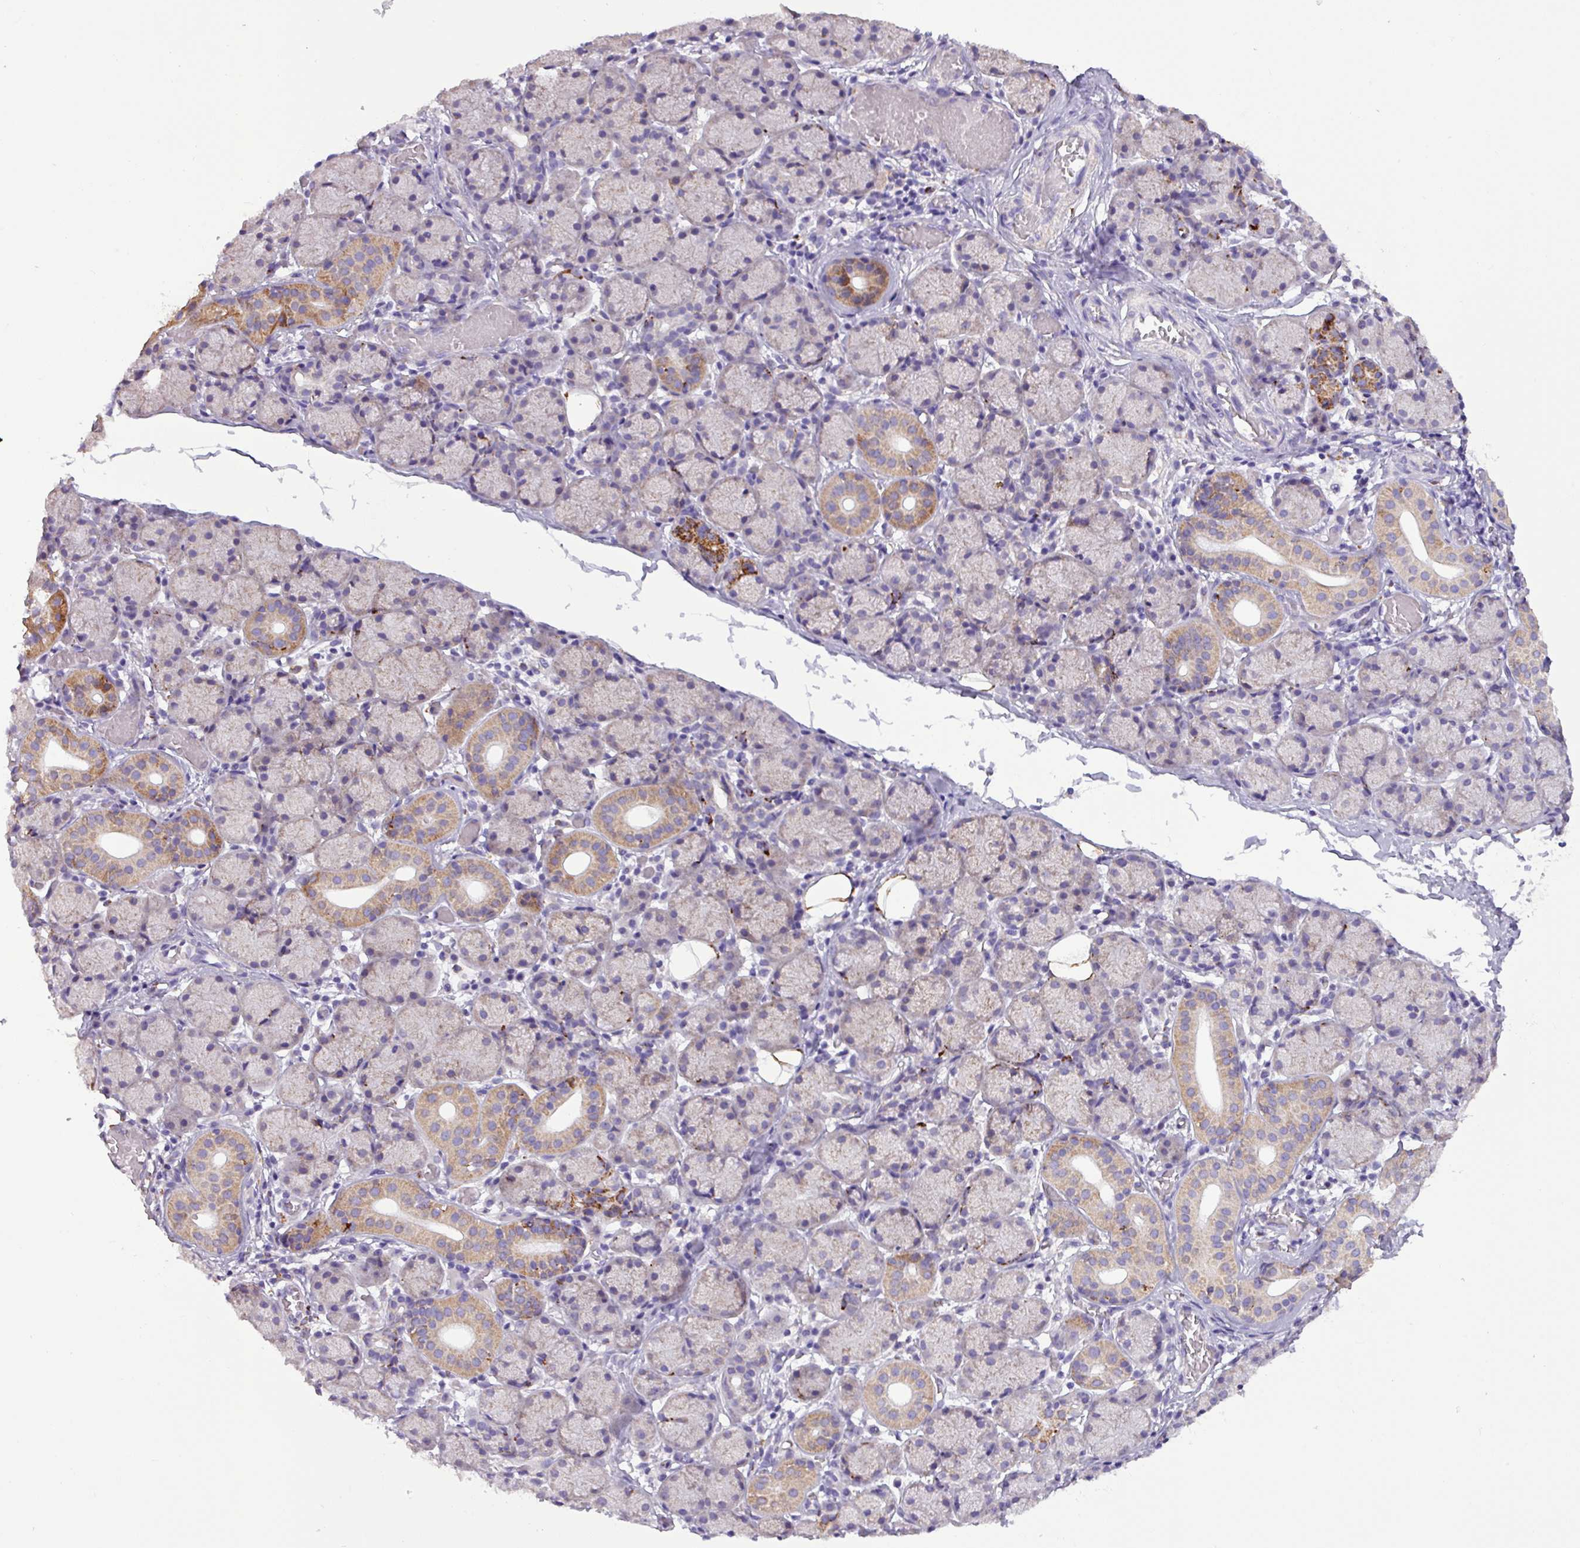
{"staining": {"intensity": "moderate", "quantity": "25%-75%", "location": "cytoplasmic/membranous"}, "tissue": "salivary gland", "cell_type": "Glandular cells", "image_type": "normal", "snomed": [{"axis": "morphology", "description": "Normal tissue, NOS"}, {"axis": "topography", "description": "Salivary gland"}], "caption": "DAB immunohistochemical staining of normal human salivary gland demonstrates moderate cytoplasmic/membranous protein expression in about 25%-75% of glandular cells.", "gene": "ZNF667", "patient": {"sex": "female", "age": 24}}